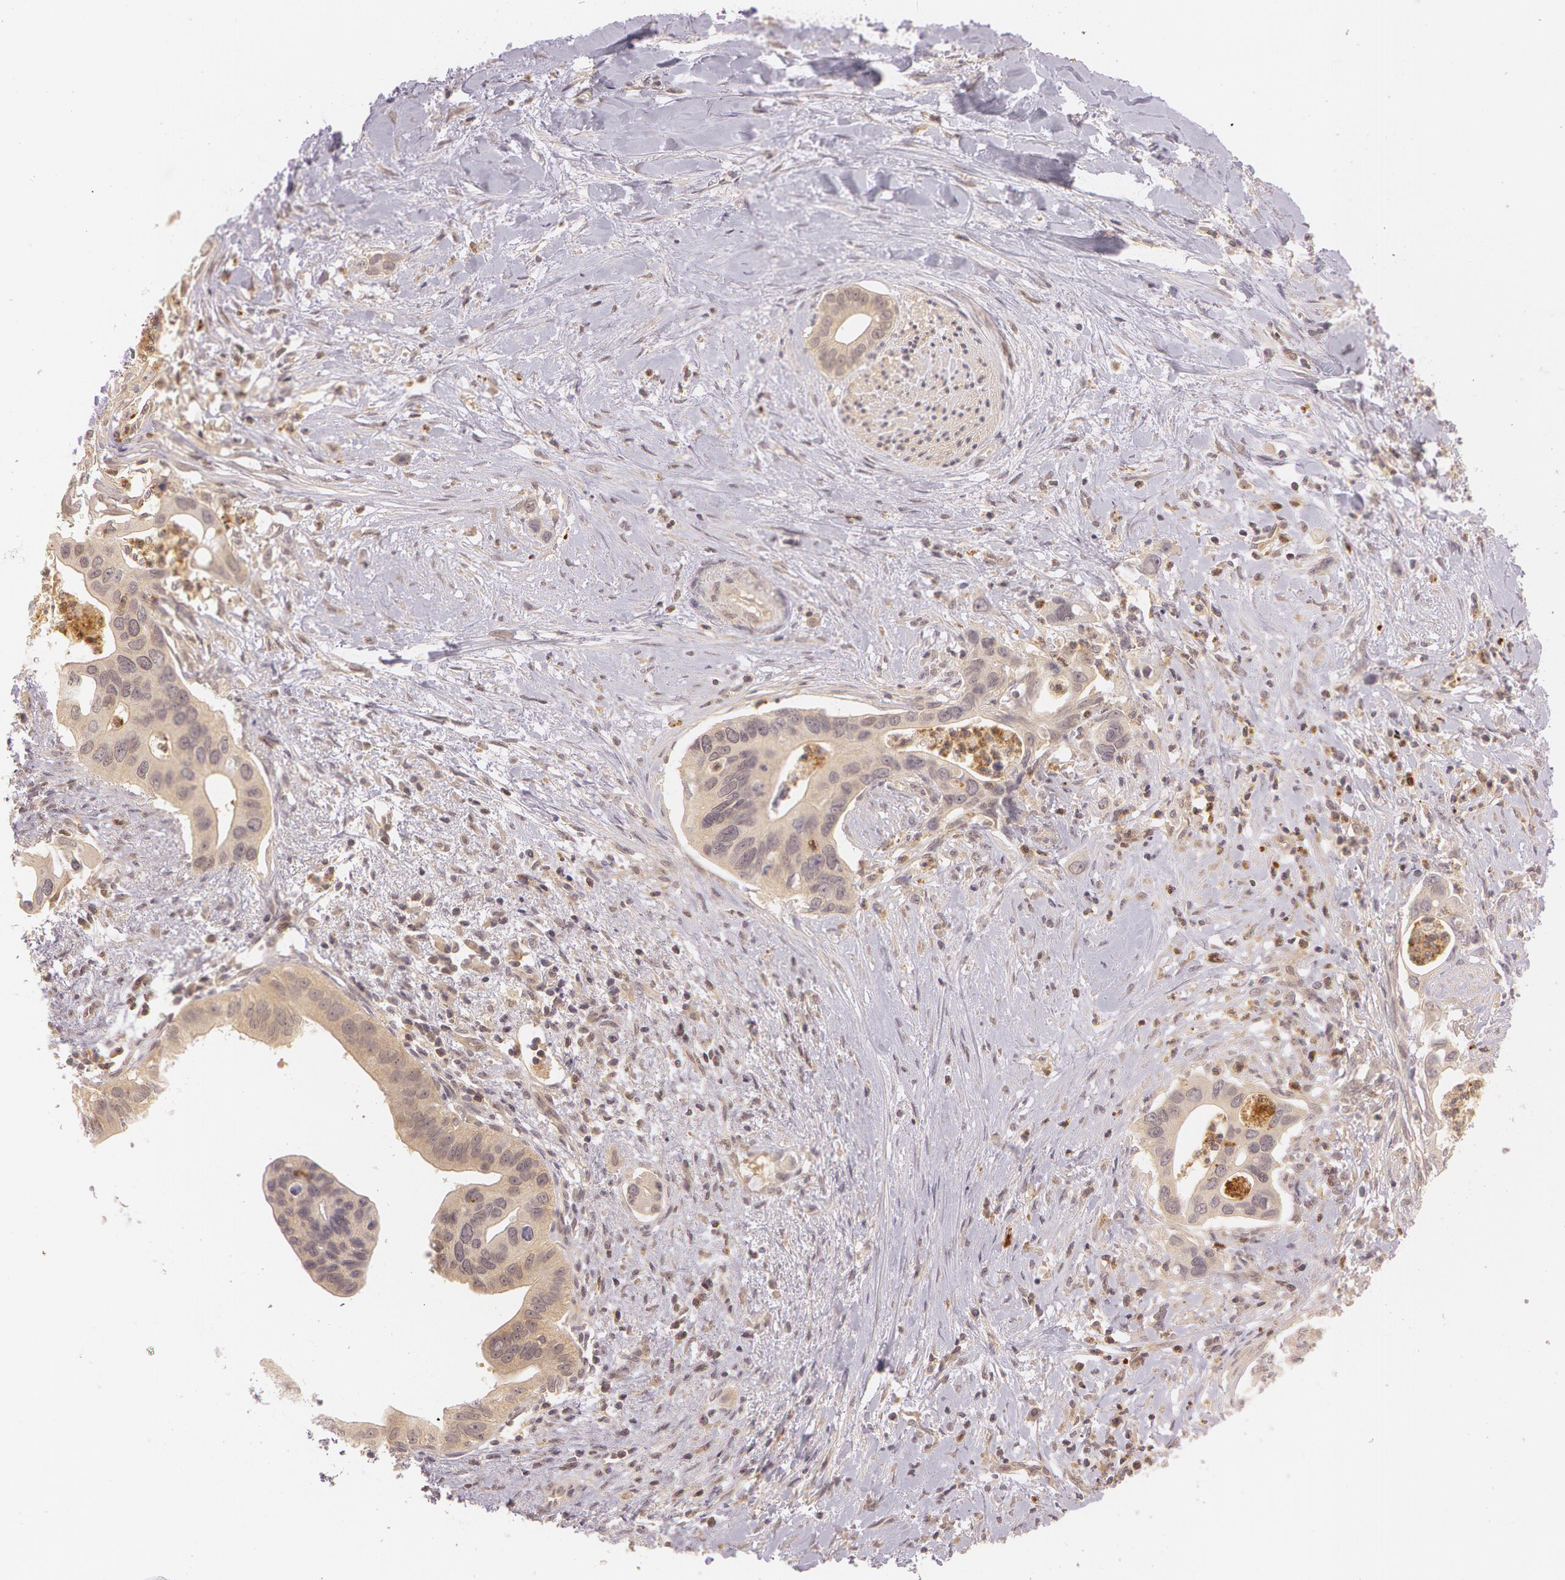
{"staining": {"intensity": "weak", "quantity": ">75%", "location": "cytoplasmic/membranous"}, "tissue": "liver cancer", "cell_type": "Tumor cells", "image_type": "cancer", "snomed": [{"axis": "morphology", "description": "Cholangiocarcinoma"}, {"axis": "topography", "description": "Liver"}], "caption": "Cholangiocarcinoma (liver) stained for a protein (brown) shows weak cytoplasmic/membranous positive staining in about >75% of tumor cells.", "gene": "ATG2B", "patient": {"sex": "female", "age": 65}}